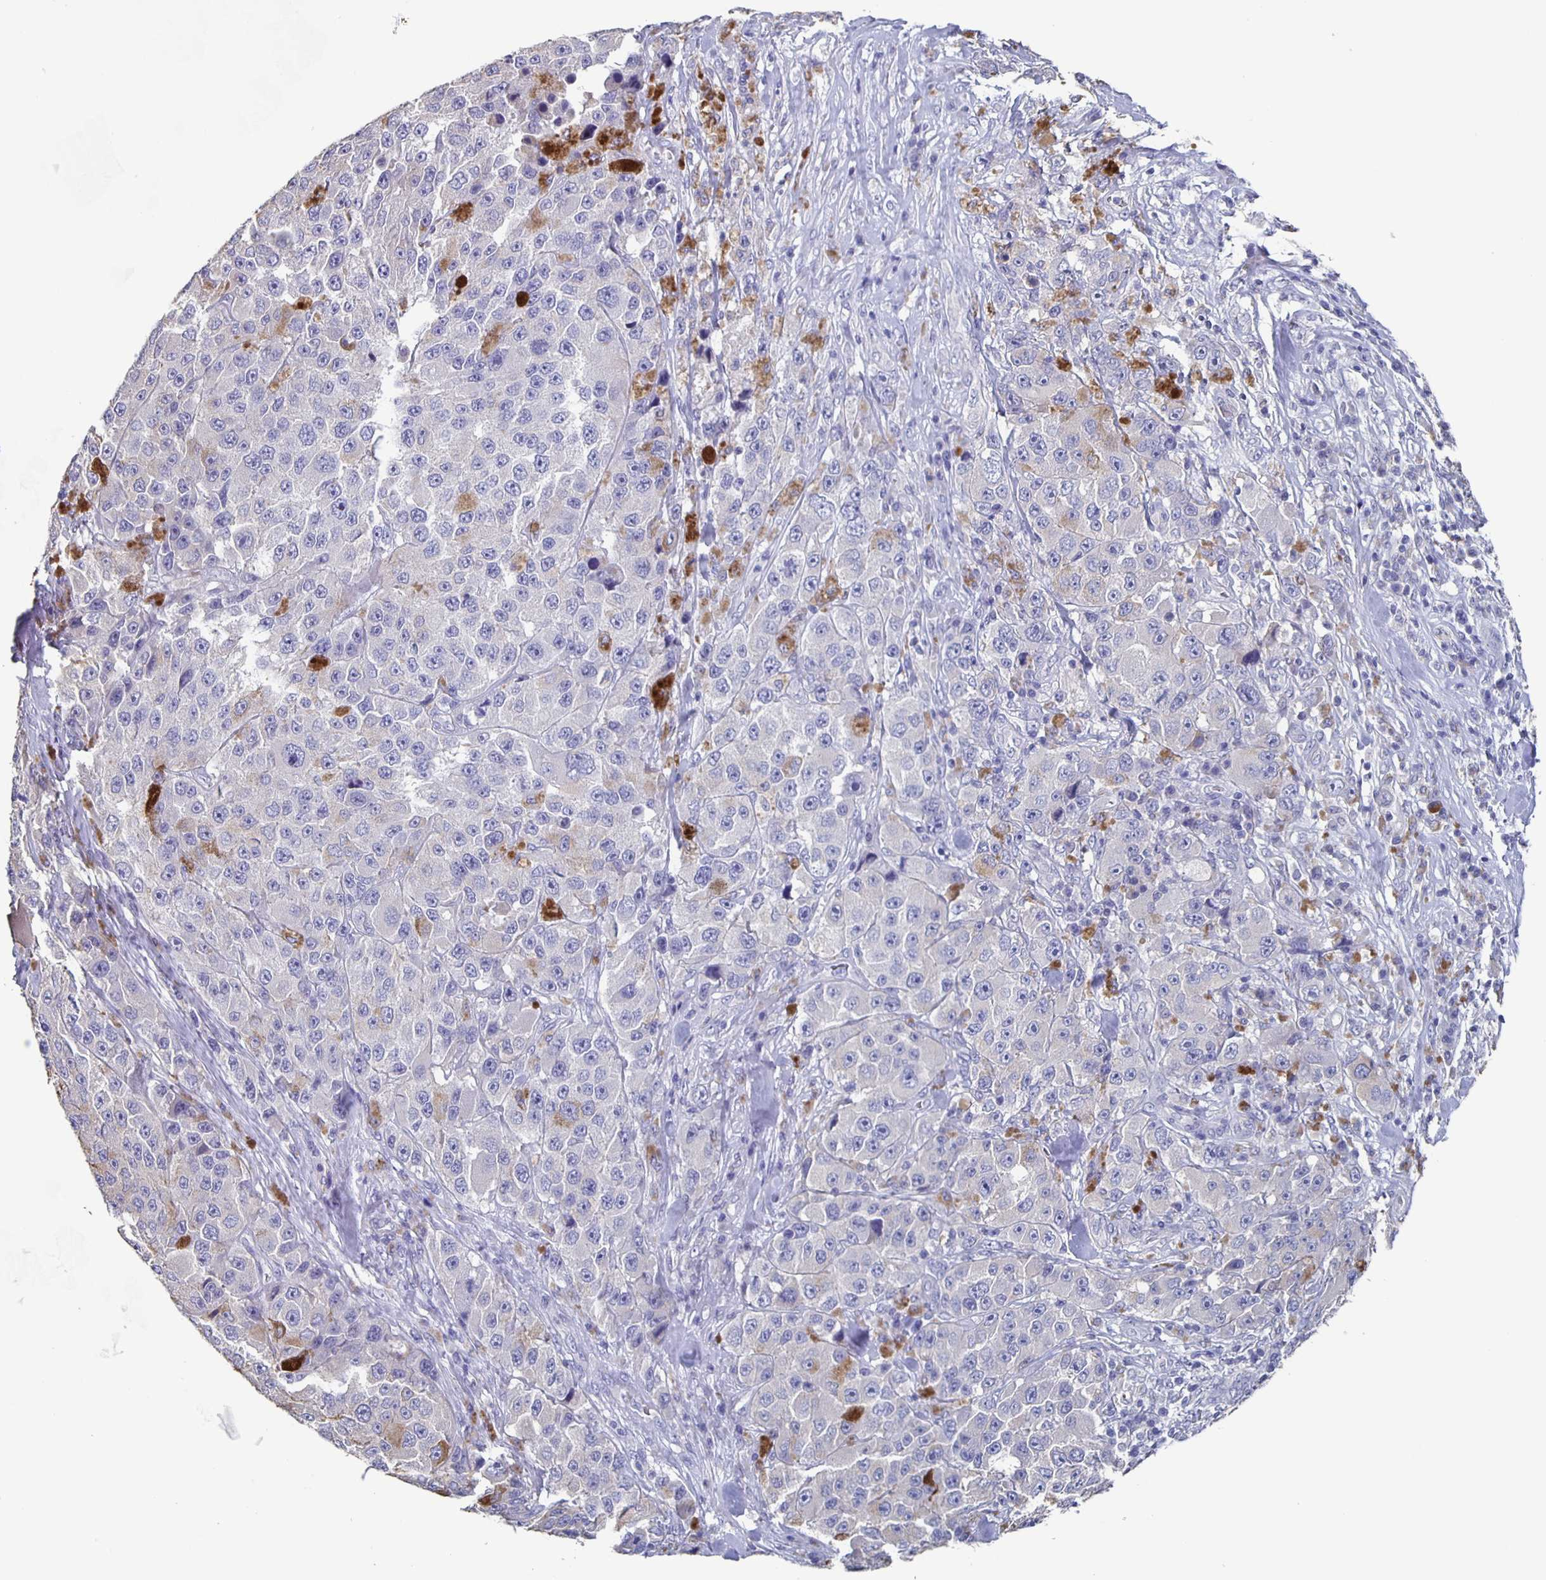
{"staining": {"intensity": "negative", "quantity": "none", "location": "none"}, "tissue": "melanoma", "cell_type": "Tumor cells", "image_type": "cancer", "snomed": [{"axis": "morphology", "description": "Malignant melanoma, Metastatic site"}, {"axis": "topography", "description": "Lymph node"}], "caption": "A micrograph of human malignant melanoma (metastatic site) is negative for staining in tumor cells.", "gene": "CACNA2D2", "patient": {"sex": "male", "age": 62}}